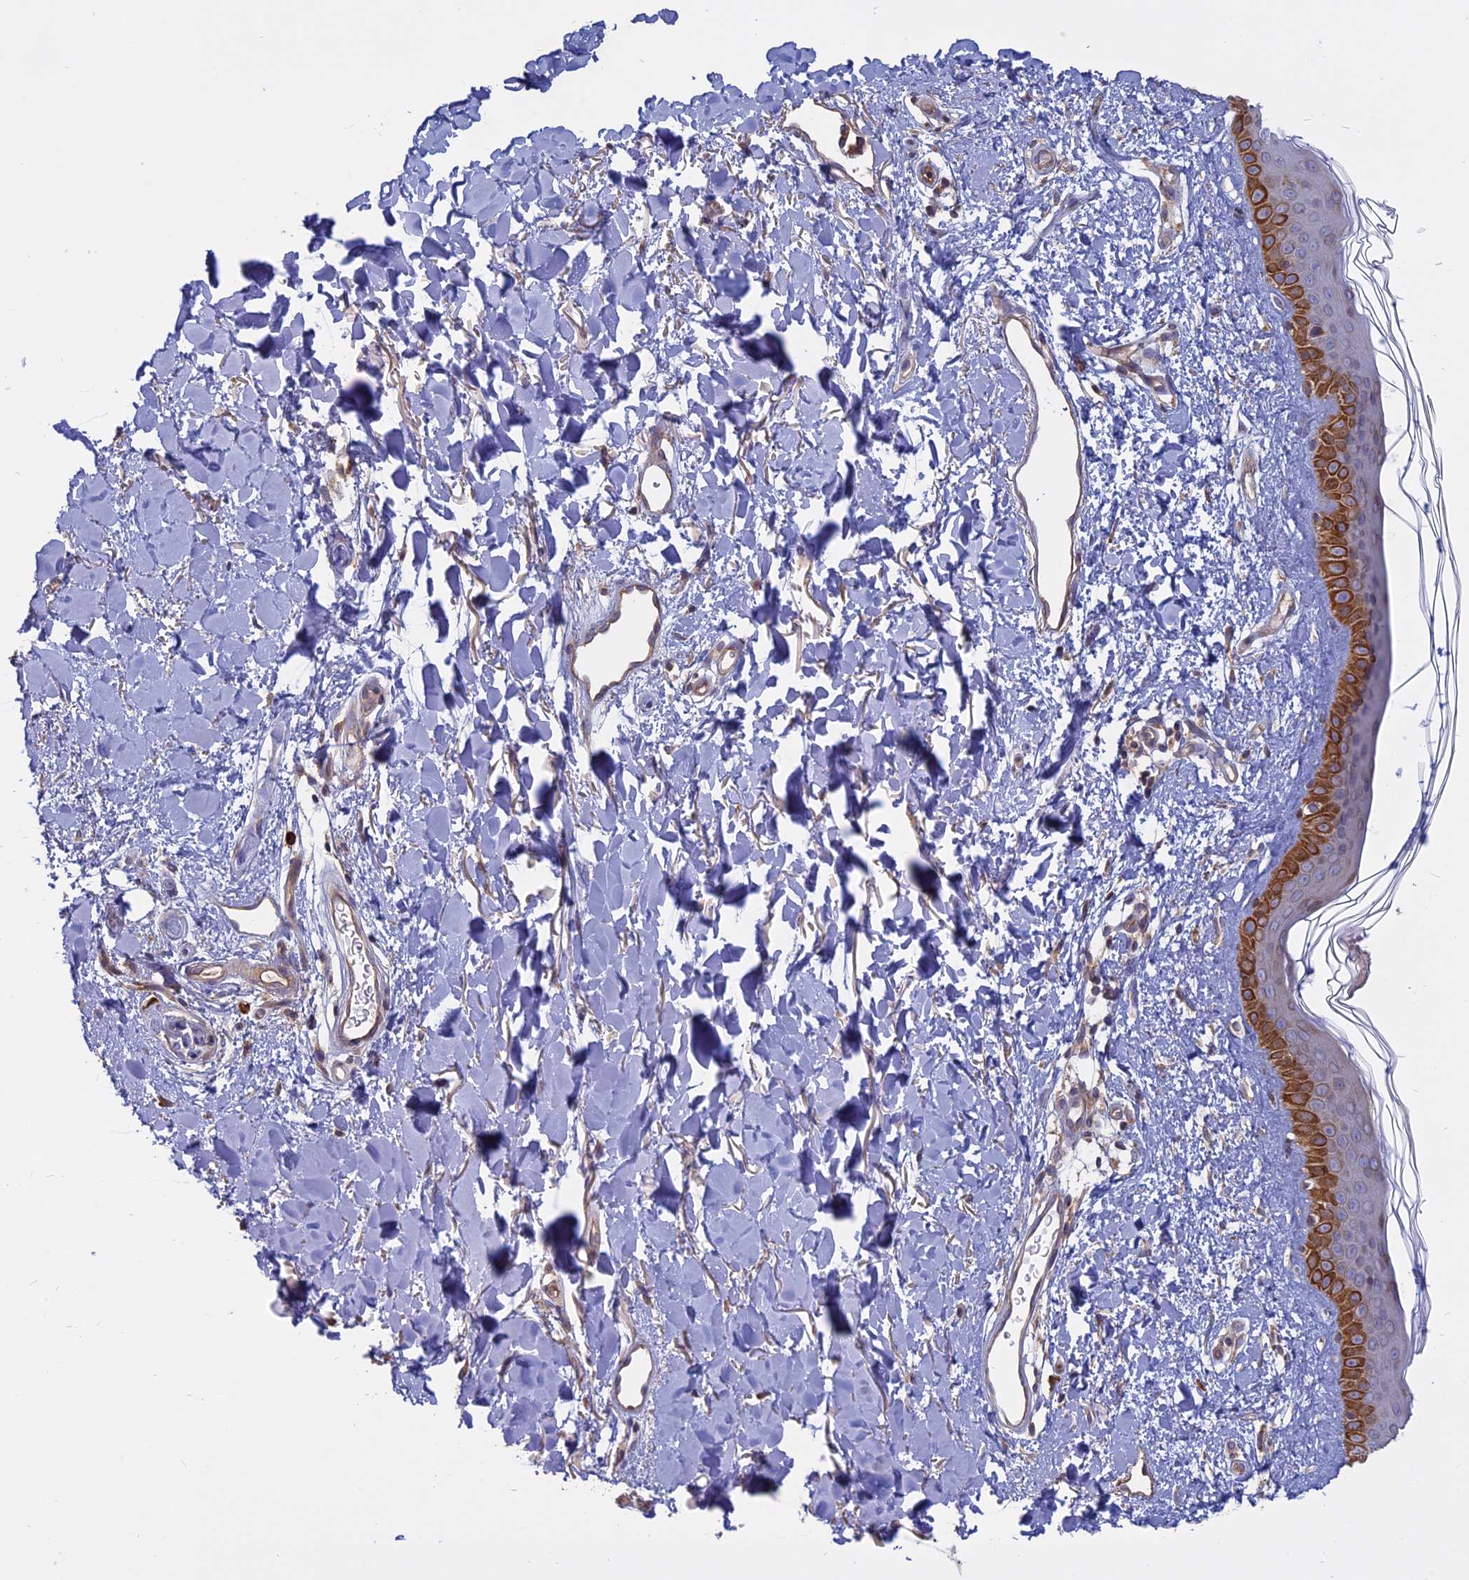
{"staining": {"intensity": "weak", "quantity": ">75%", "location": "cytoplasmic/membranous"}, "tissue": "skin", "cell_type": "Fibroblasts", "image_type": "normal", "snomed": [{"axis": "morphology", "description": "Normal tissue, NOS"}, {"axis": "topography", "description": "Skin"}], "caption": "High-magnification brightfield microscopy of unremarkable skin stained with DAB (brown) and counterstained with hematoxylin (blue). fibroblasts exhibit weak cytoplasmic/membranous expression is seen in about>75% of cells. (DAB IHC with brightfield microscopy, high magnification).", "gene": "TMEM208", "patient": {"sex": "female", "age": 58}}